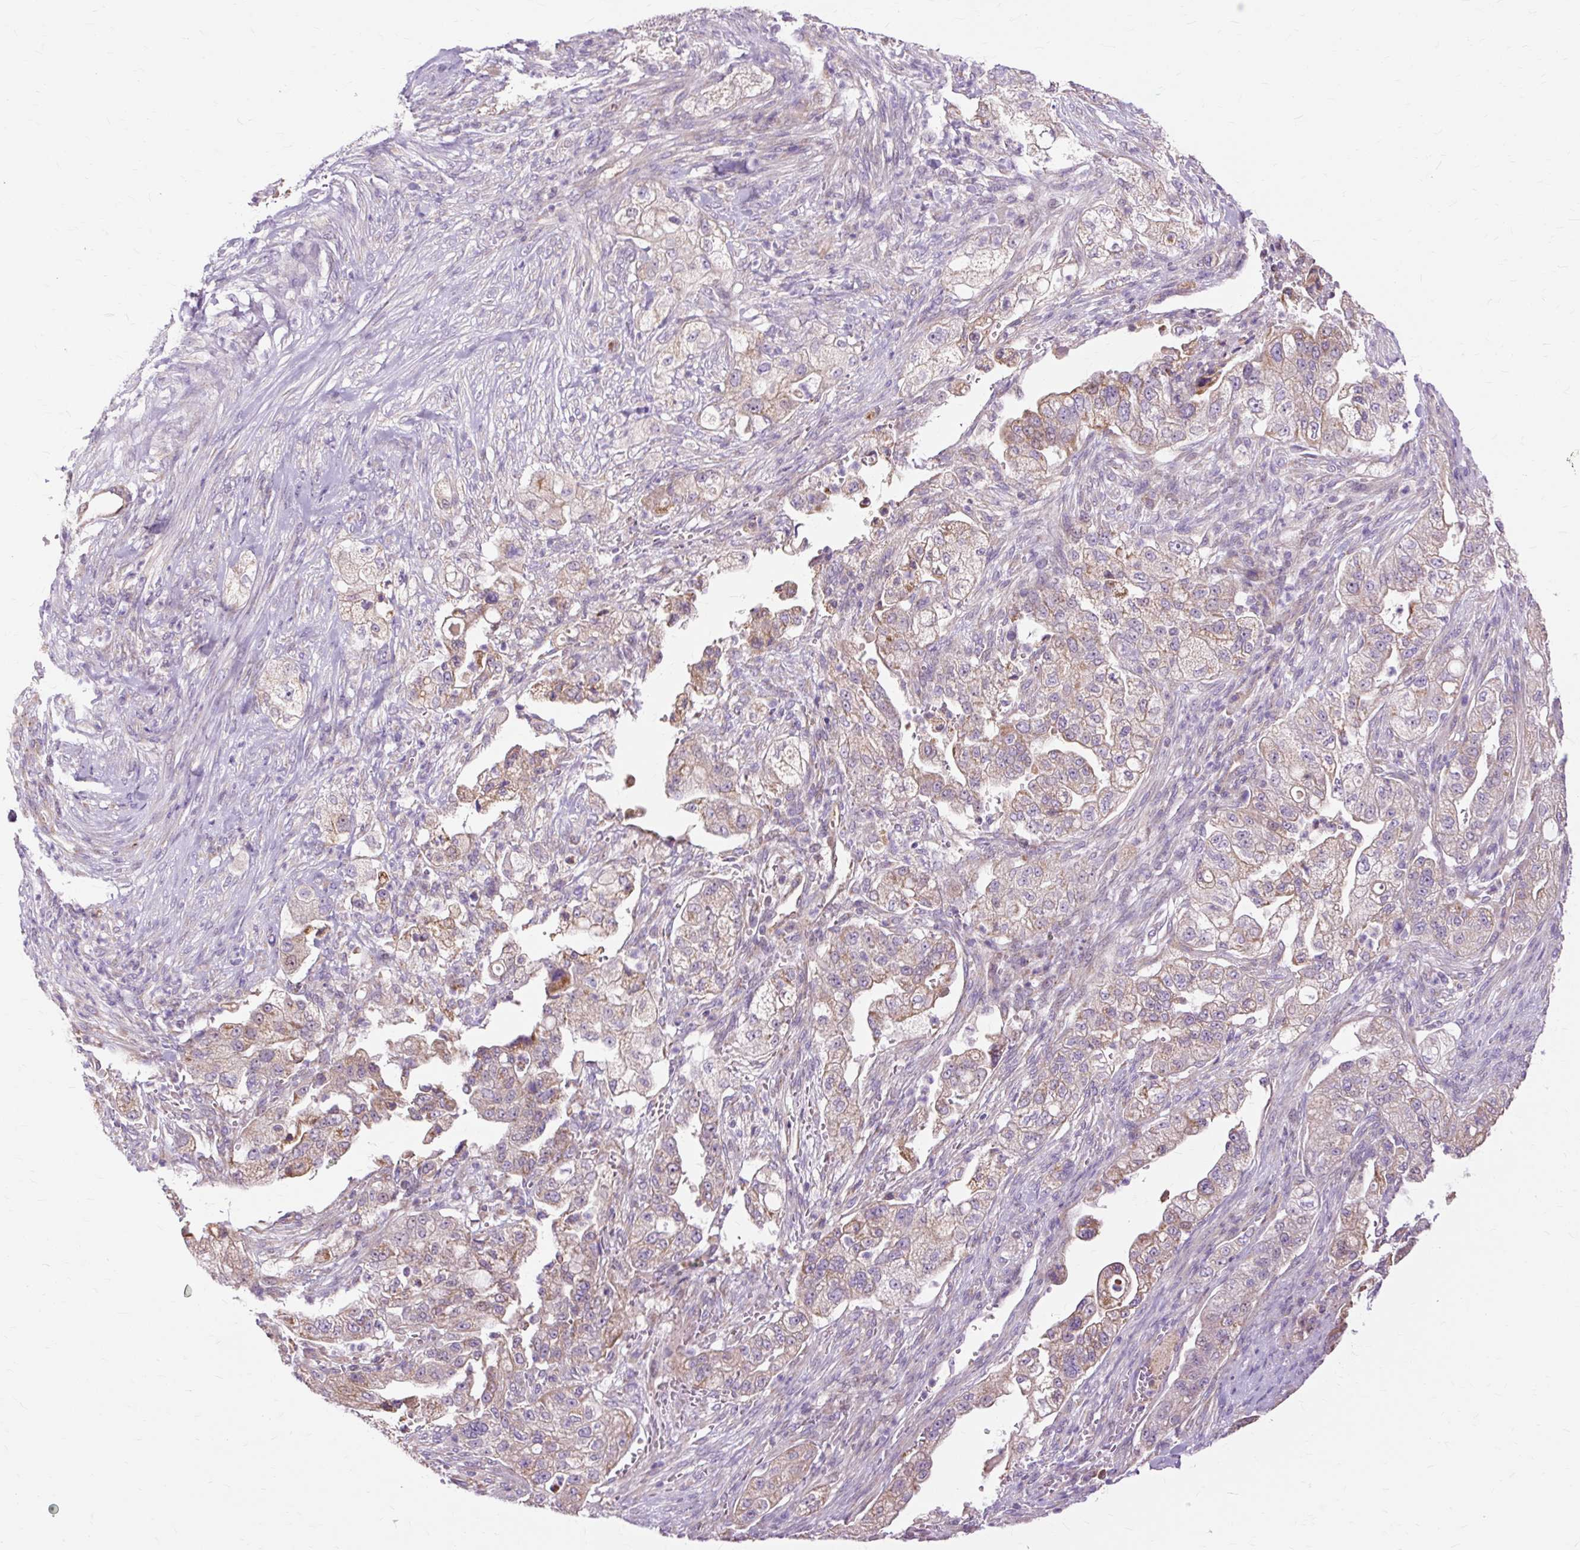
{"staining": {"intensity": "weak", "quantity": ">75%", "location": "cytoplasmic/membranous"}, "tissue": "pancreatic cancer", "cell_type": "Tumor cells", "image_type": "cancer", "snomed": [{"axis": "morphology", "description": "Adenocarcinoma, NOS"}, {"axis": "topography", "description": "Pancreas"}], "caption": "Brown immunohistochemical staining in pancreatic cancer demonstrates weak cytoplasmic/membranous staining in about >75% of tumor cells. The protein is shown in brown color, while the nuclei are stained blue.", "gene": "PDZD2", "patient": {"sex": "female", "age": 78}}